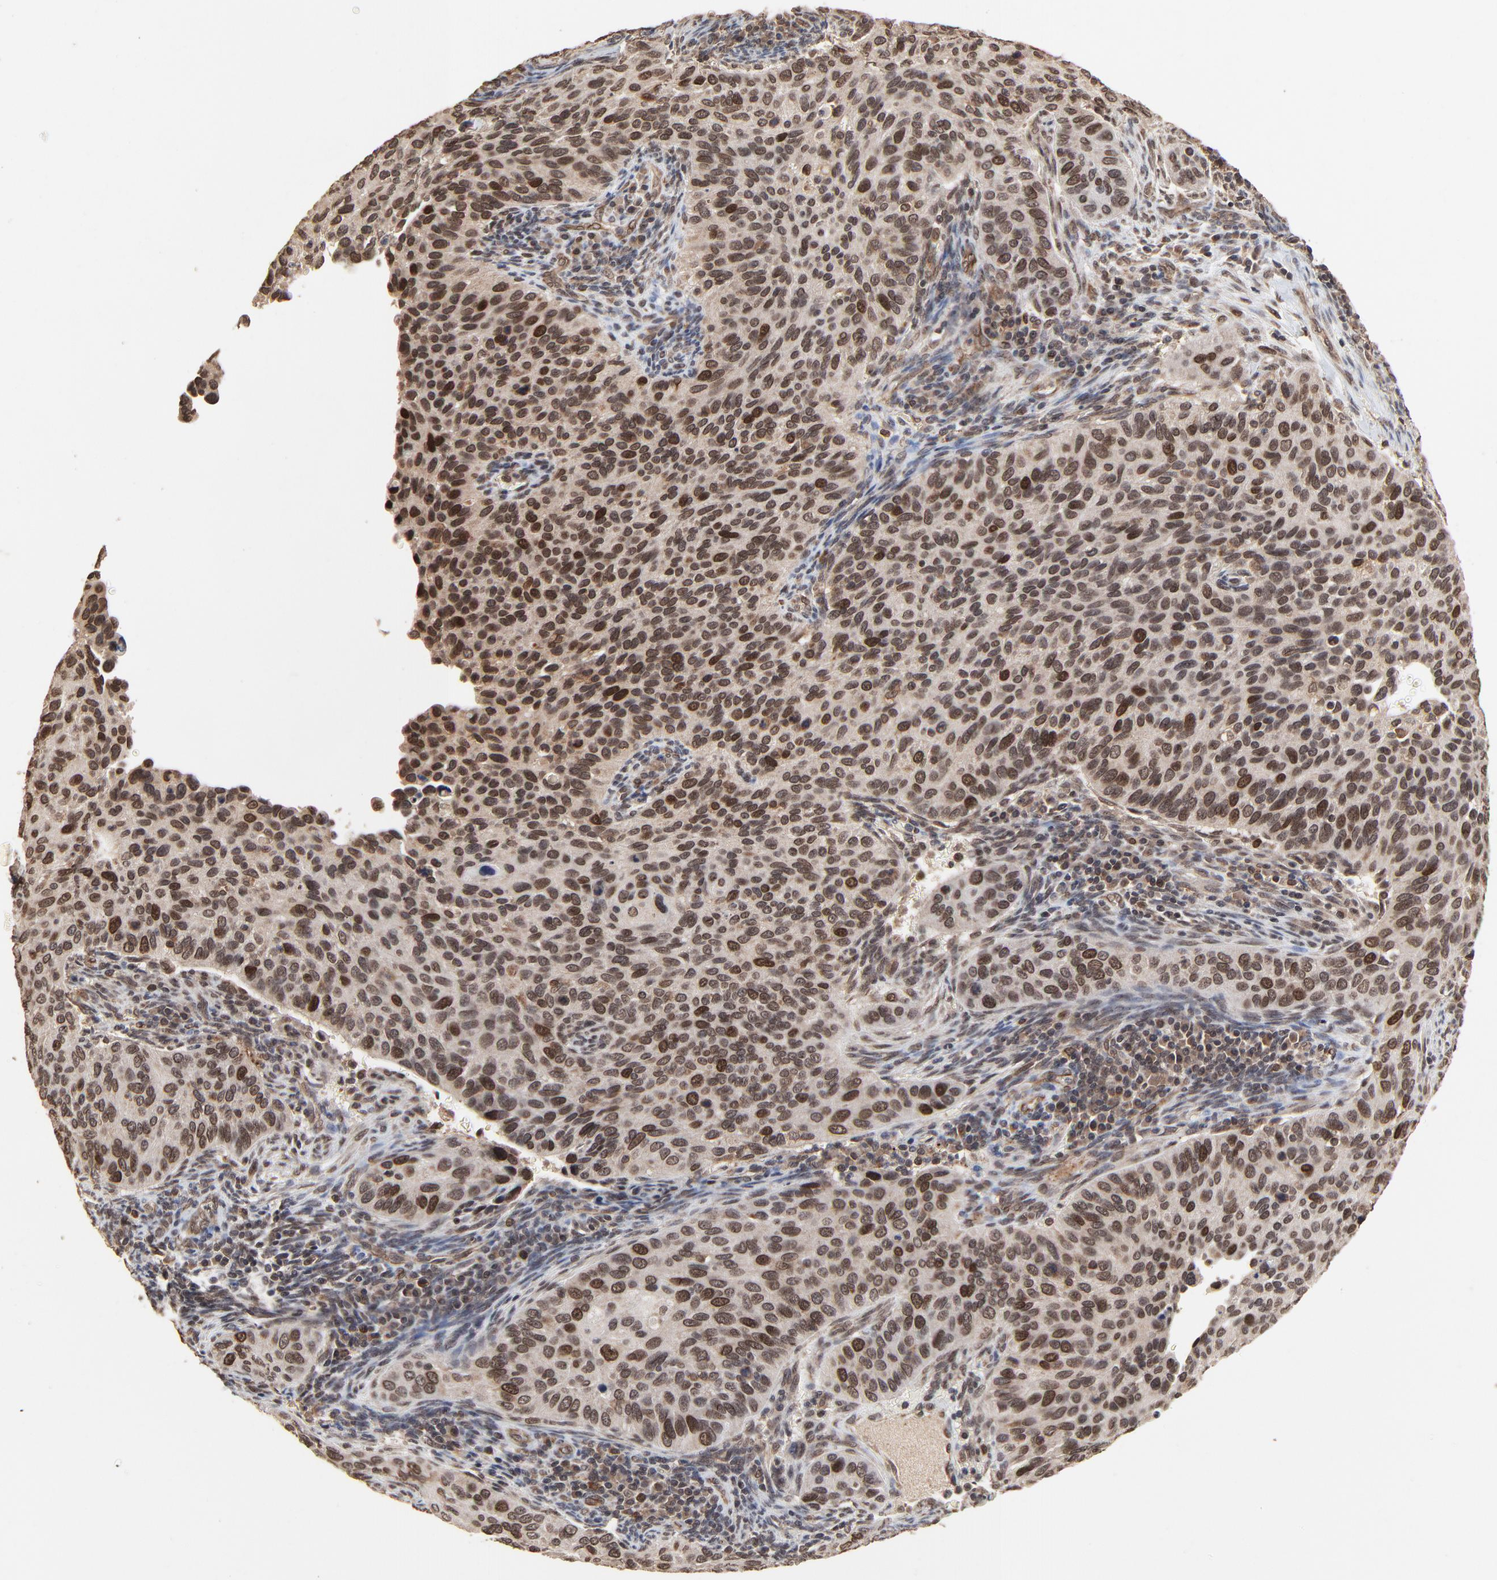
{"staining": {"intensity": "moderate", "quantity": ">75%", "location": "cytoplasmic/membranous,nuclear"}, "tissue": "cervical cancer", "cell_type": "Tumor cells", "image_type": "cancer", "snomed": [{"axis": "morphology", "description": "Adenocarcinoma, NOS"}, {"axis": "topography", "description": "Cervix"}], "caption": "A brown stain shows moderate cytoplasmic/membranous and nuclear expression of a protein in human cervical adenocarcinoma tumor cells. The protein is shown in brown color, while the nuclei are stained blue.", "gene": "FAM227A", "patient": {"sex": "female", "age": 29}}